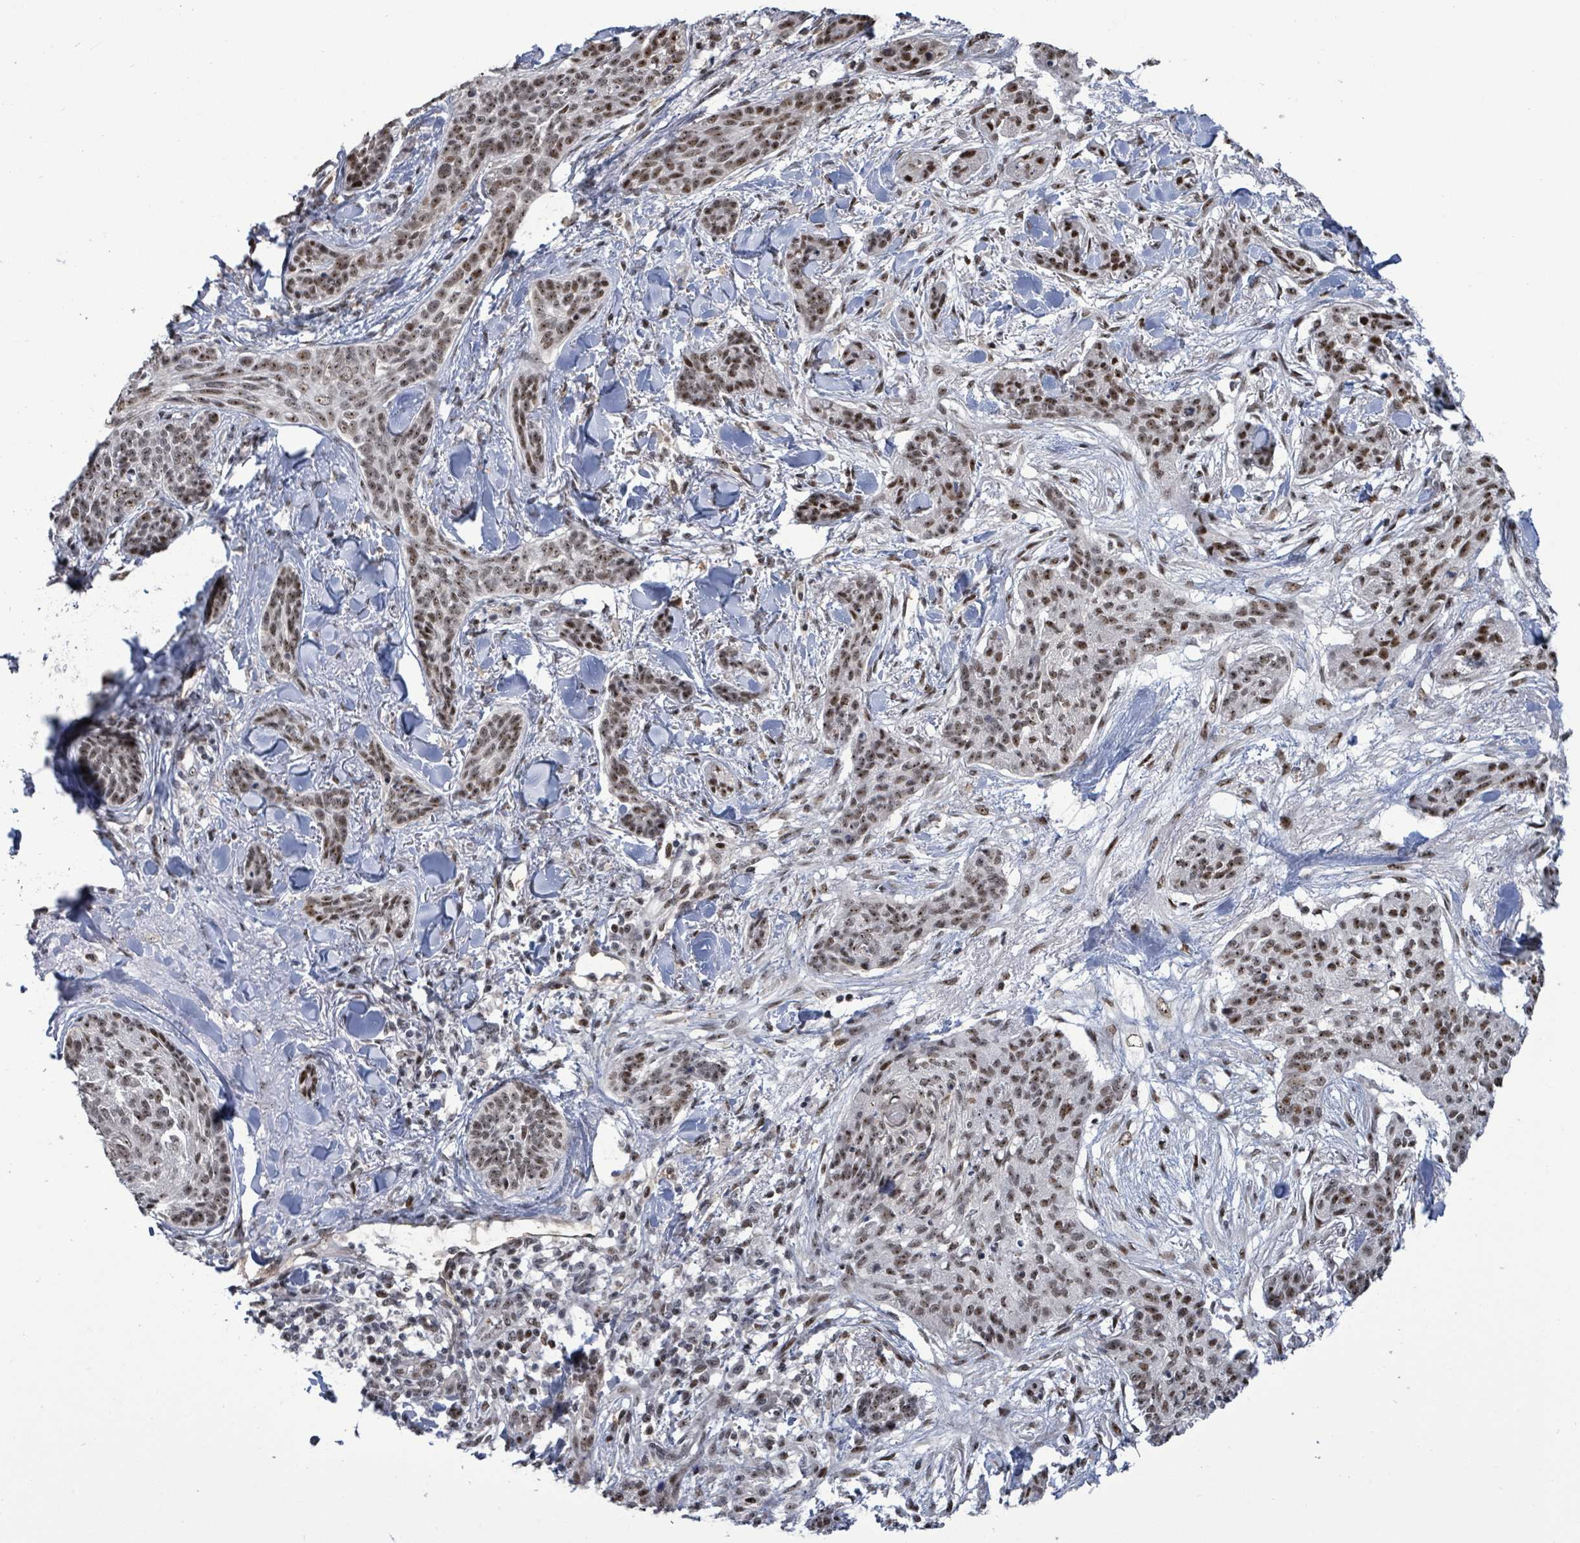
{"staining": {"intensity": "moderate", "quantity": ">75%", "location": "nuclear"}, "tissue": "skin cancer", "cell_type": "Tumor cells", "image_type": "cancer", "snomed": [{"axis": "morphology", "description": "Basal cell carcinoma"}, {"axis": "topography", "description": "Skin"}], "caption": "Protein staining of skin cancer tissue displays moderate nuclear positivity in approximately >75% of tumor cells.", "gene": "RRN3", "patient": {"sex": "male", "age": 52}}